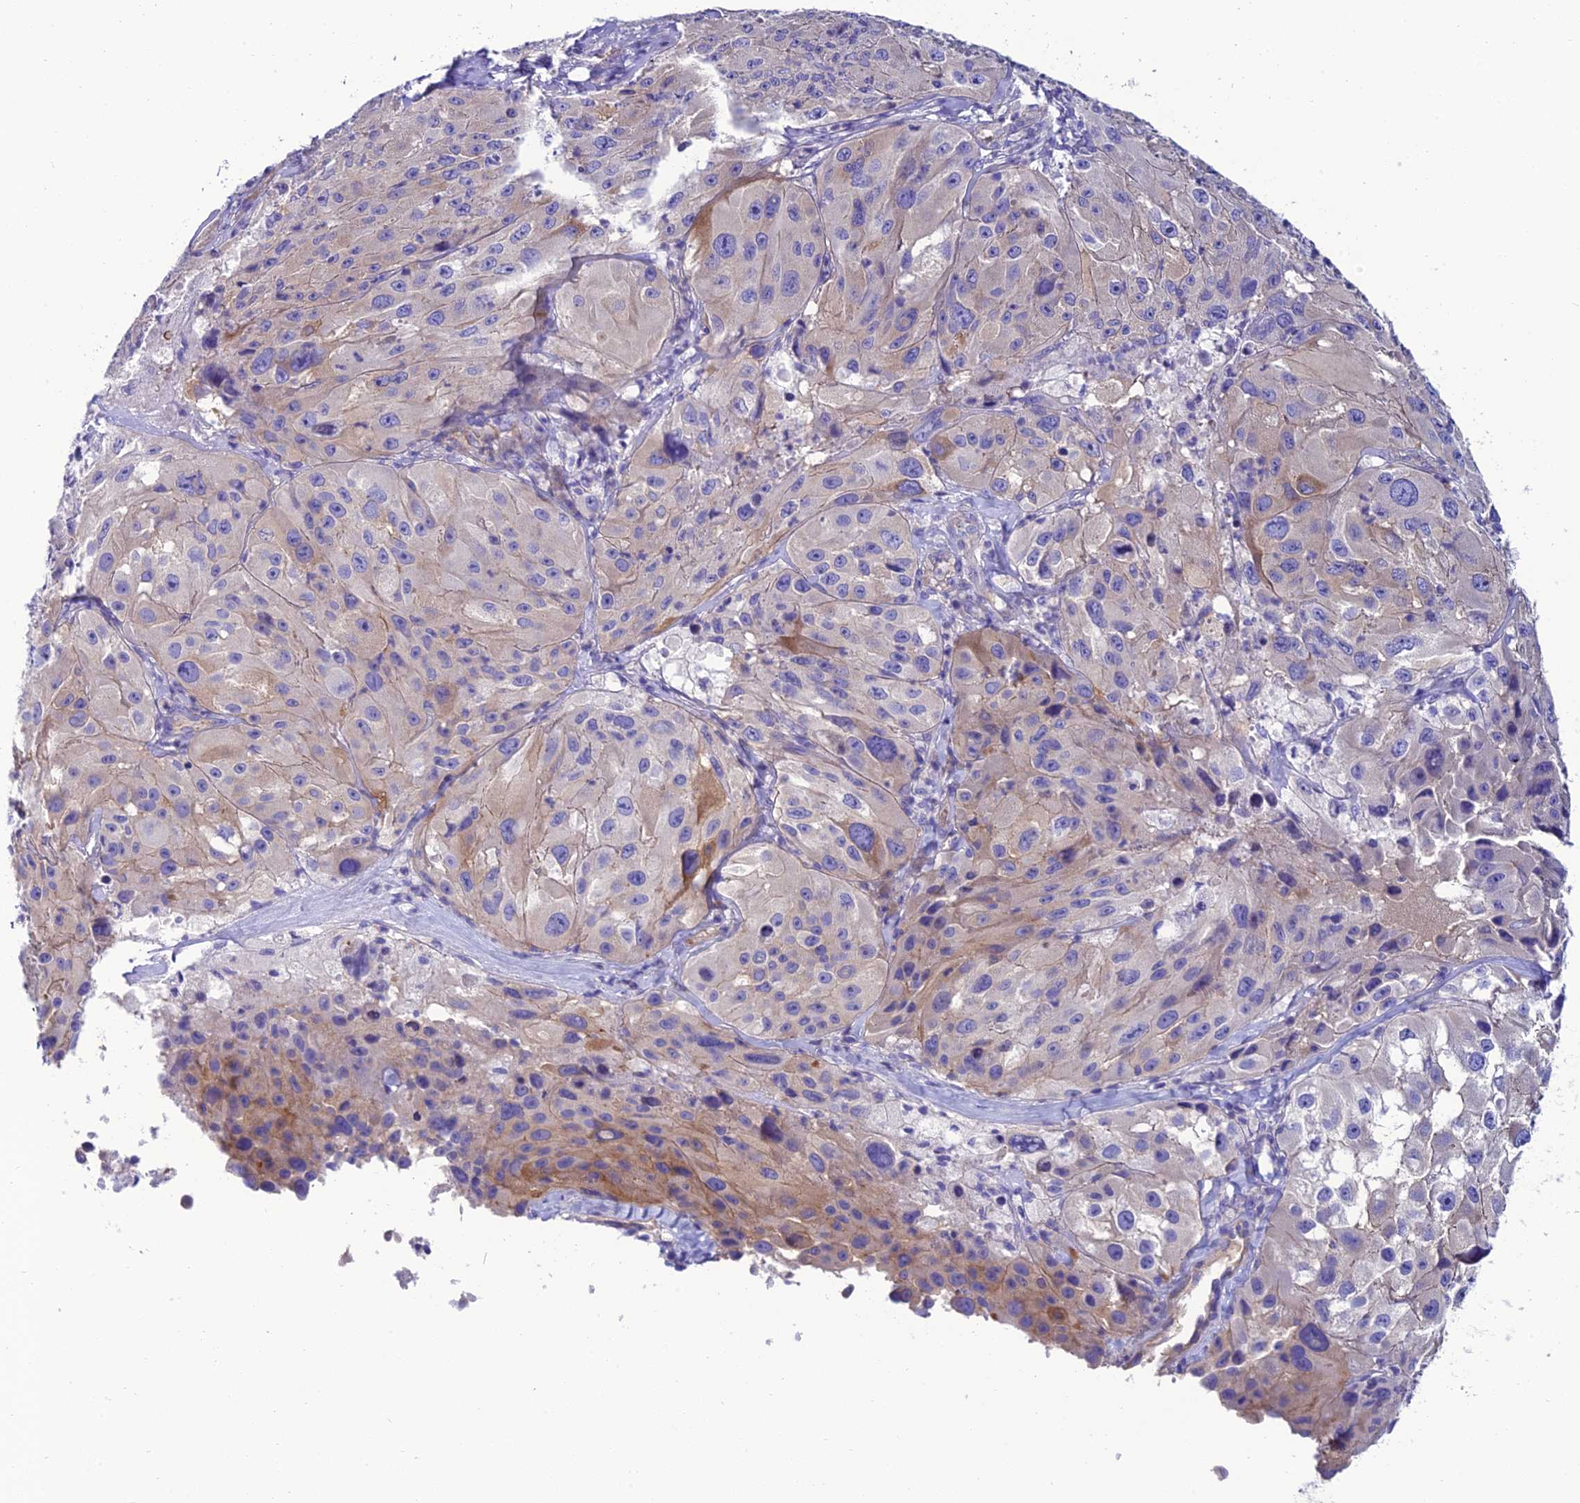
{"staining": {"intensity": "moderate", "quantity": "<25%", "location": "cytoplasmic/membranous"}, "tissue": "melanoma", "cell_type": "Tumor cells", "image_type": "cancer", "snomed": [{"axis": "morphology", "description": "Malignant melanoma, Metastatic site"}, {"axis": "topography", "description": "Lymph node"}], "caption": "Malignant melanoma (metastatic site) stained for a protein (brown) shows moderate cytoplasmic/membranous positive positivity in approximately <25% of tumor cells.", "gene": "PPFIA3", "patient": {"sex": "male", "age": 62}}